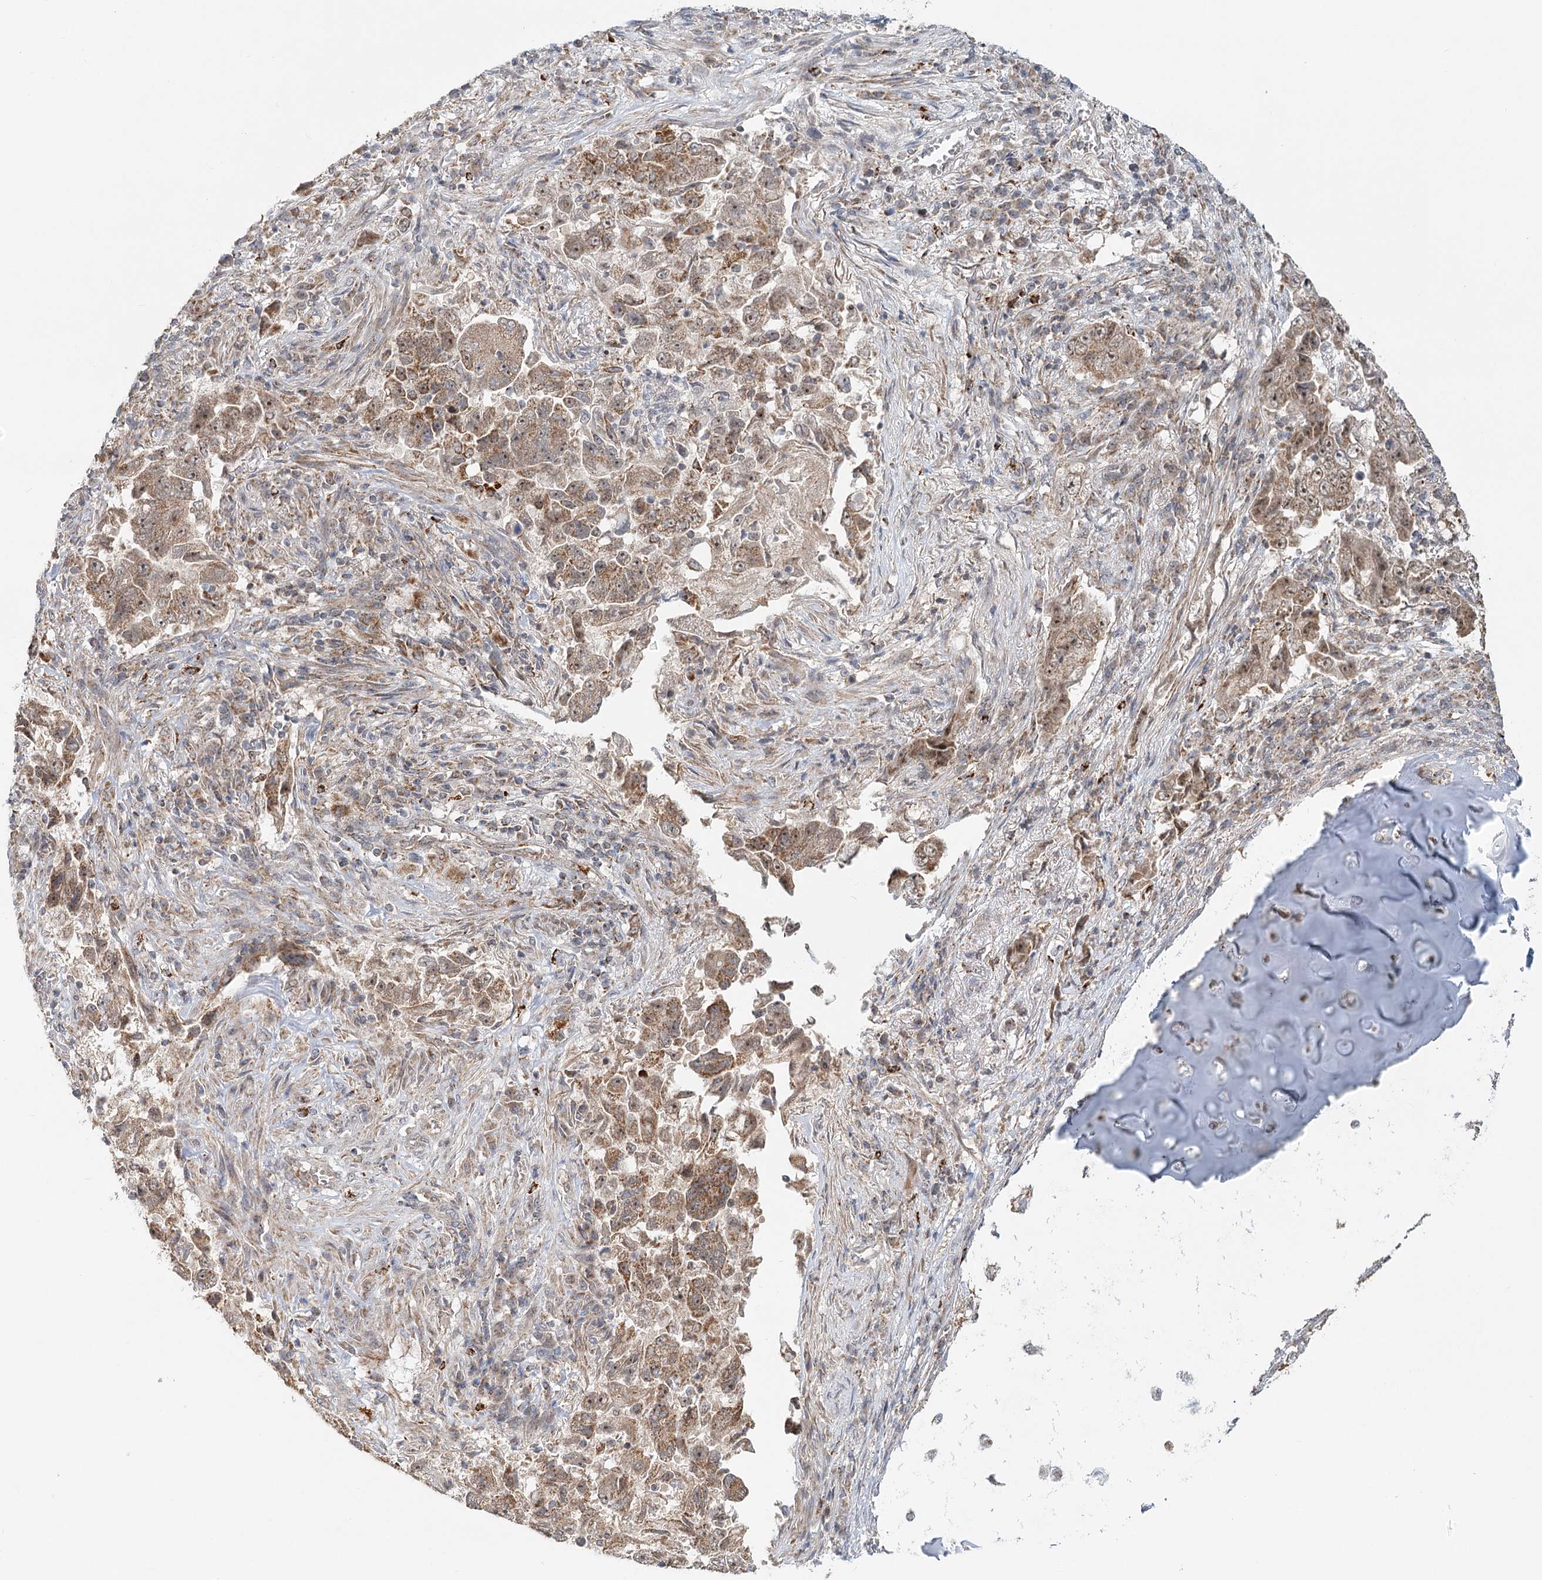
{"staining": {"intensity": "moderate", "quantity": ">75%", "location": "cytoplasmic/membranous"}, "tissue": "lung cancer", "cell_type": "Tumor cells", "image_type": "cancer", "snomed": [{"axis": "morphology", "description": "Adenocarcinoma, NOS"}, {"axis": "topography", "description": "Lung"}], "caption": "IHC histopathology image of lung cancer stained for a protein (brown), which exhibits medium levels of moderate cytoplasmic/membranous expression in about >75% of tumor cells.", "gene": "RTN4IP1", "patient": {"sex": "female", "age": 51}}